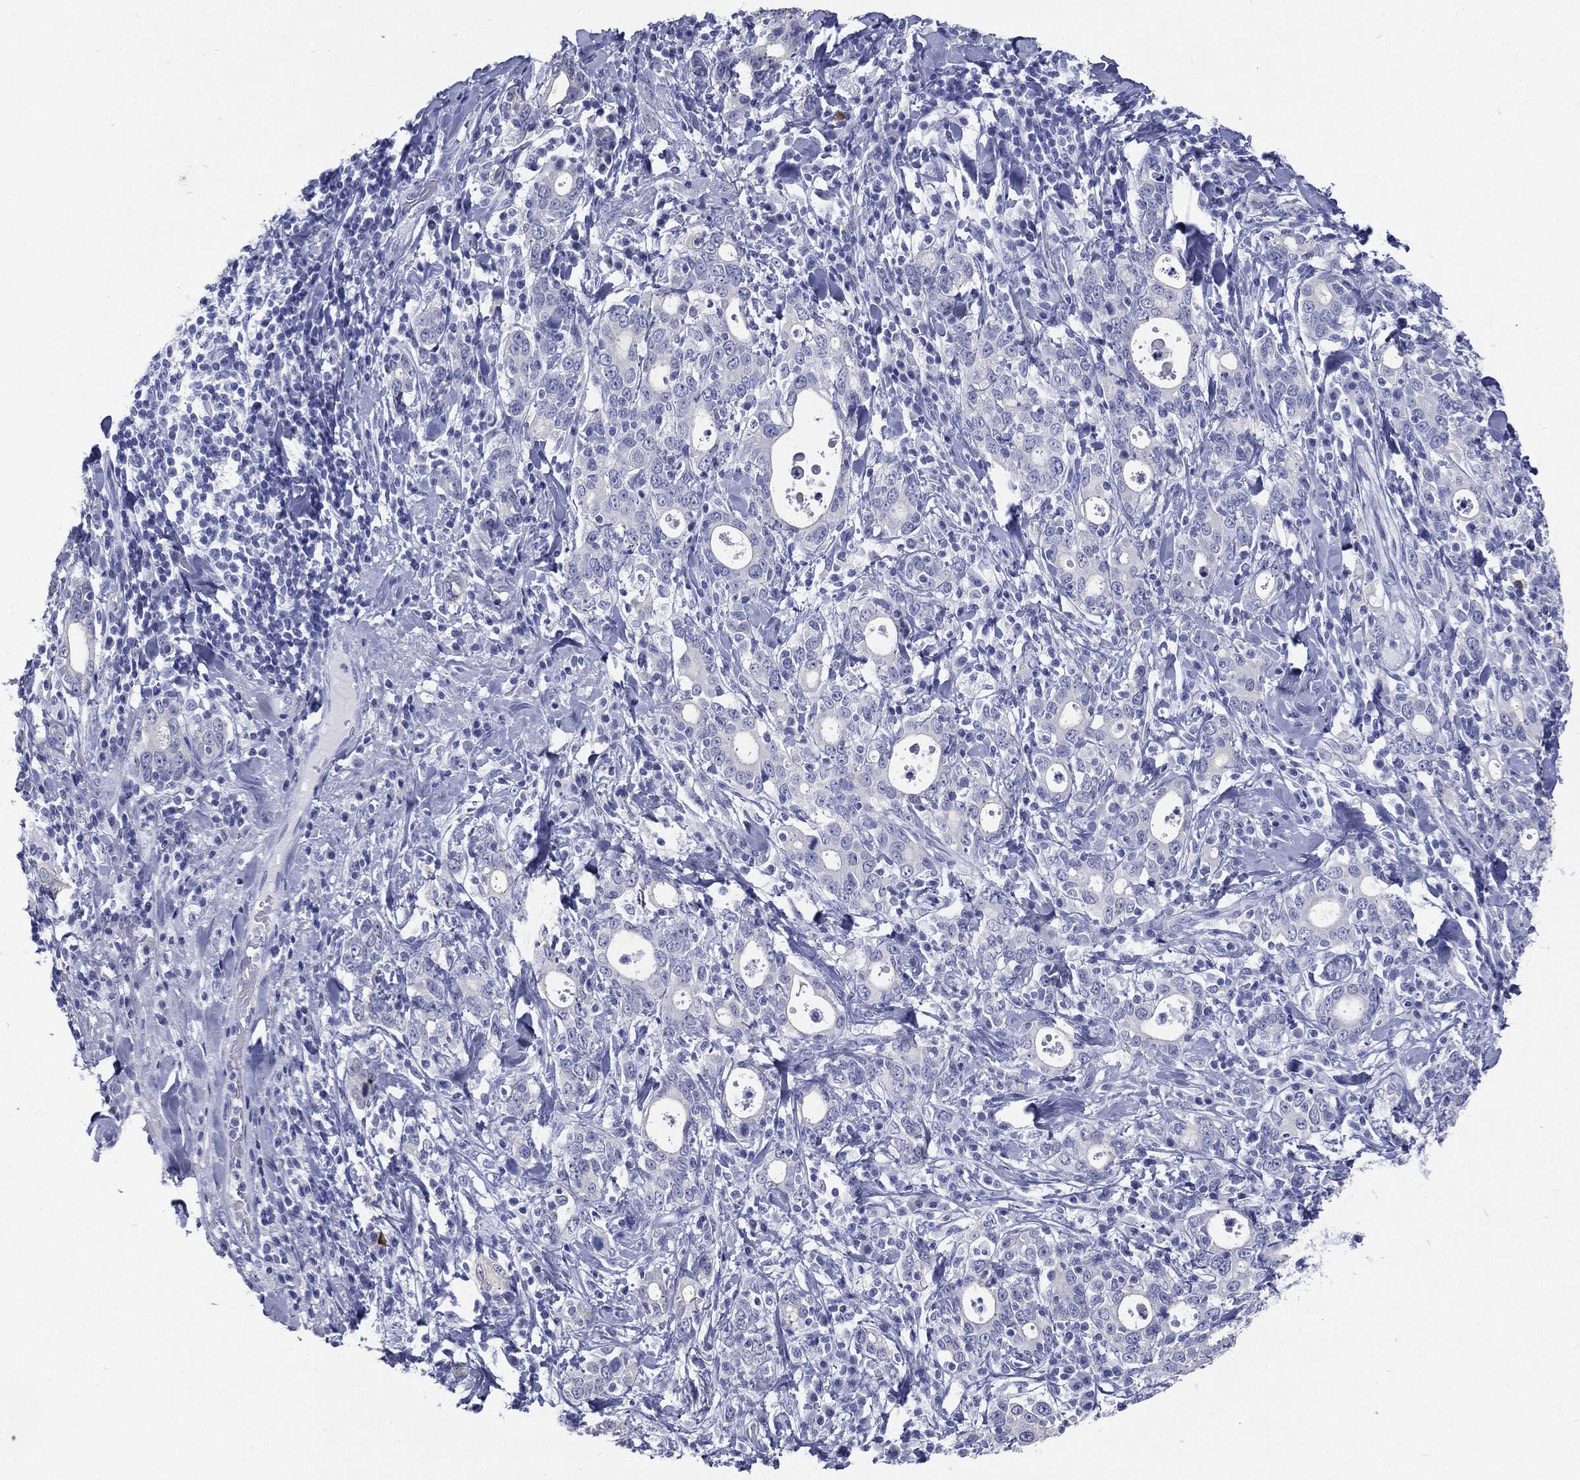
{"staining": {"intensity": "negative", "quantity": "none", "location": "none"}, "tissue": "stomach cancer", "cell_type": "Tumor cells", "image_type": "cancer", "snomed": [{"axis": "morphology", "description": "Adenocarcinoma, NOS"}, {"axis": "topography", "description": "Stomach"}], "caption": "High power microscopy histopathology image of an immunohistochemistry (IHC) histopathology image of stomach cancer (adenocarcinoma), revealing no significant positivity in tumor cells.", "gene": "RSPH4A", "patient": {"sex": "male", "age": 79}}